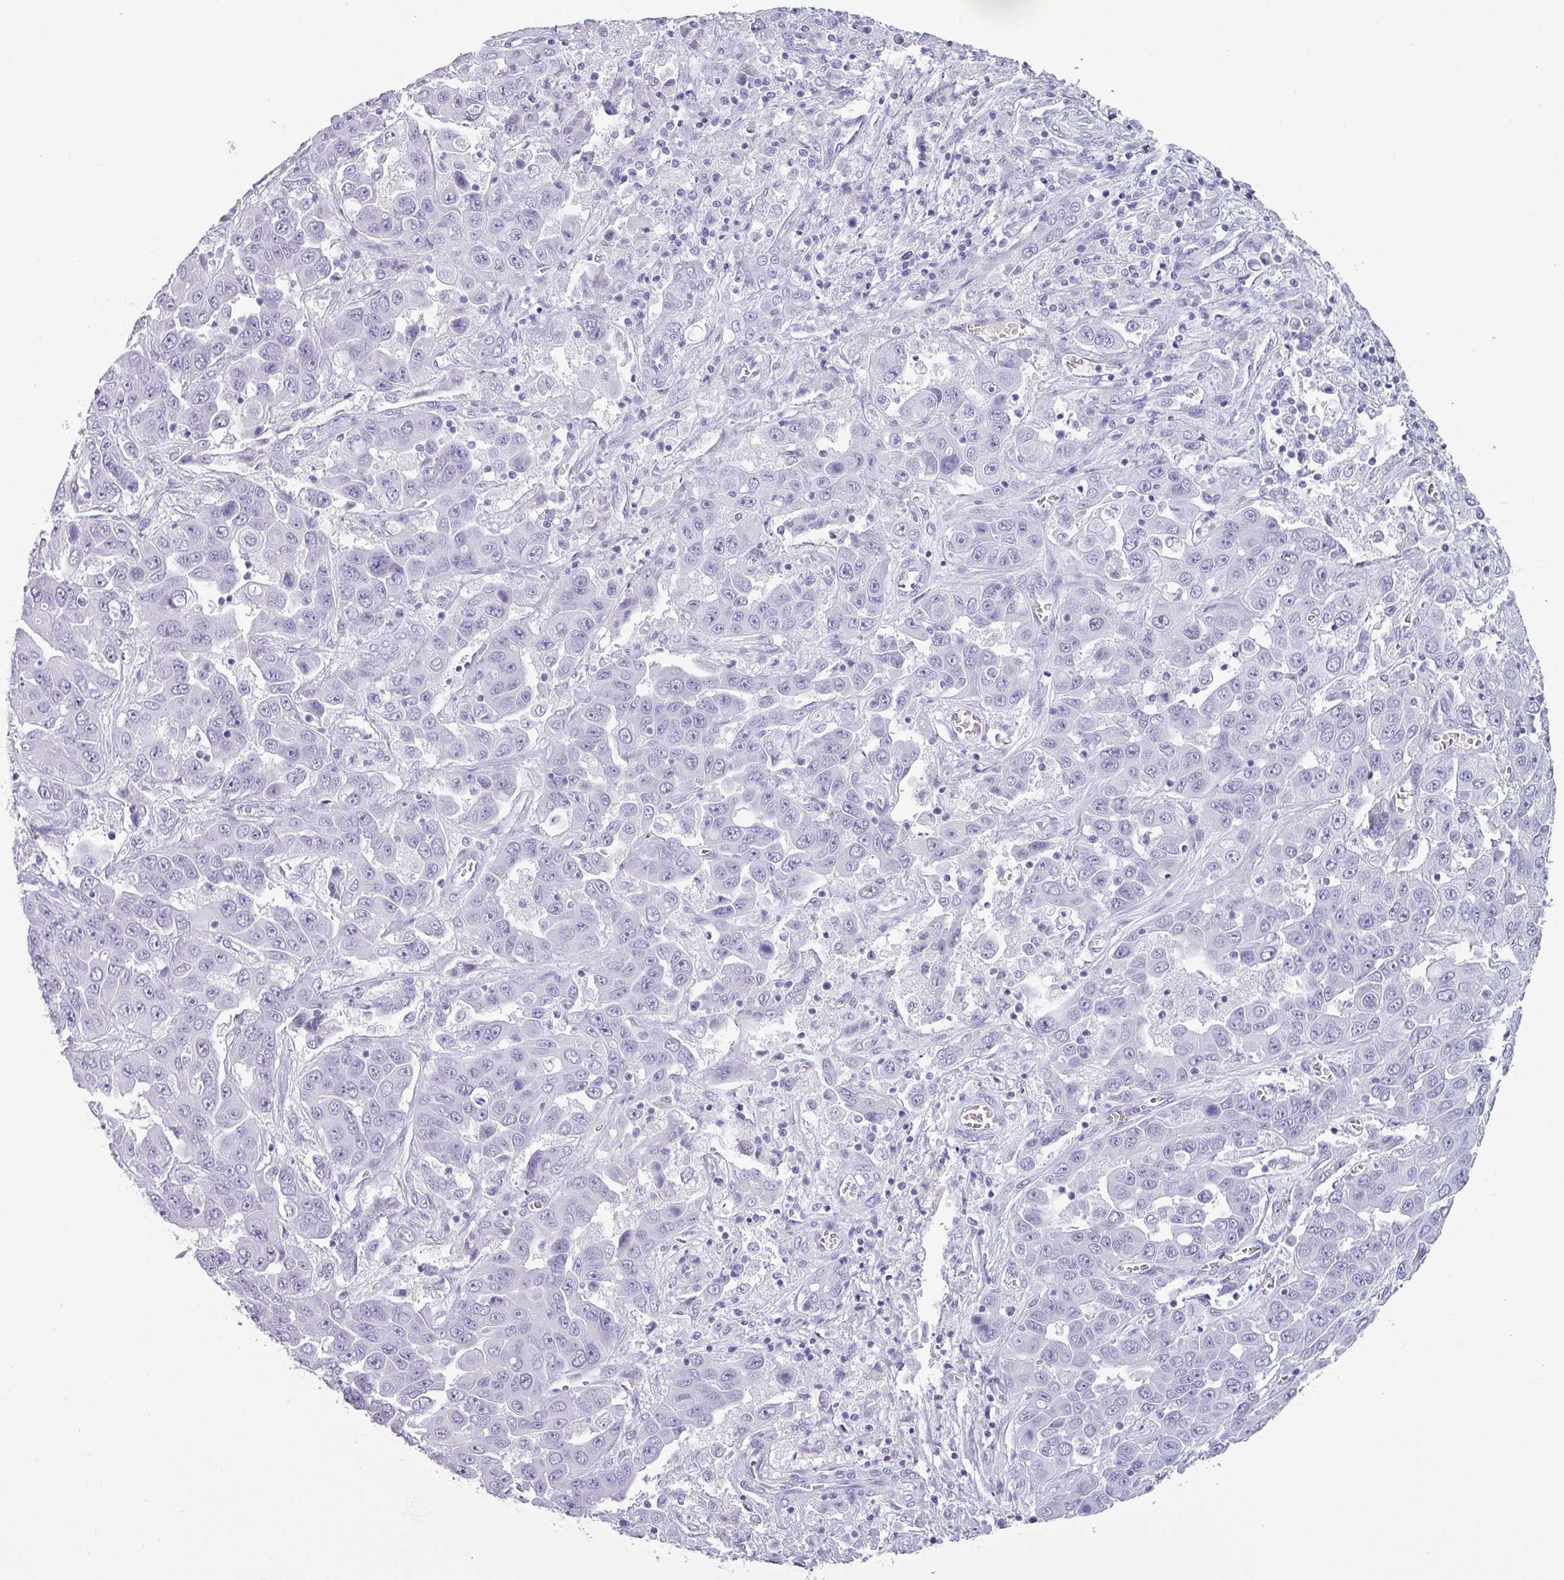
{"staining": {"intensity": "negative", "quantity": "none", "location": "none"}, "tissue": "liver cancer", "cell_type": "Tumor cells", "image_type": "cancer", "snomed": [{"axis": "morphology", "description": "Cholangiocarcinoma"}, {"axis": "topography", "description": "Liver"}], "caption": "Immunohistochemical staining of liver cancer shows no significant positivity in tumor cells. (DAB (3,3'-diaminobenzidine) IHC visualized using brightfield microscopy, high magnification).", "gene": "CRYBB2", "patient": {"sex": "female", "age": 52}}